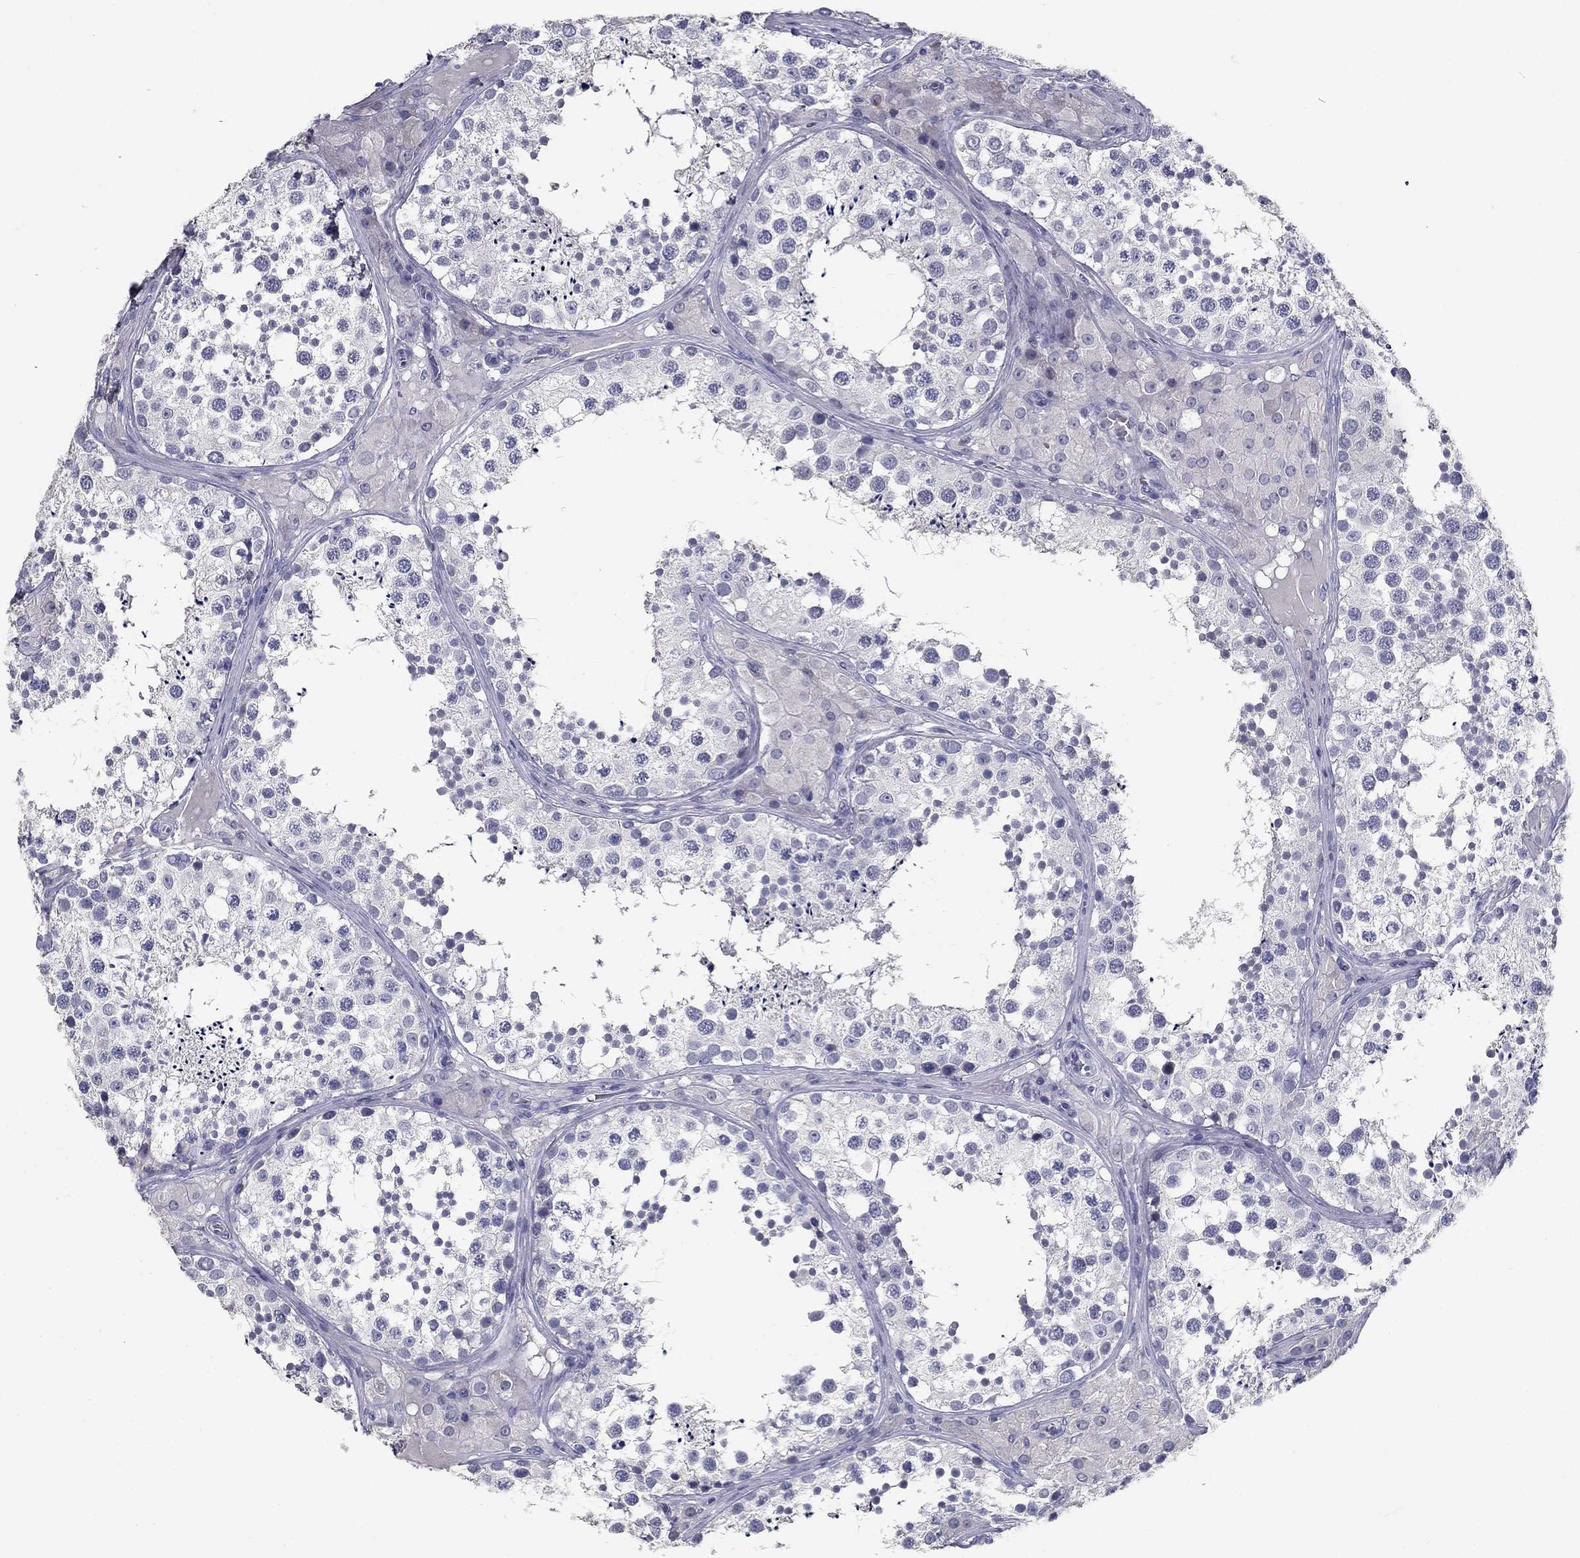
{"staining": {"intensity": "negative", "quantity": "none", "location": "none"}, "tissue": "testis", "cell_type": "Cells in seminiferous ducts", "image_type": "normal", "snomed": [{"axis": "morphology", "description": "Normal tissue, NOS"}, {"axis": "topography", "description": "Testis"}], "caption": "Immunohistochemistry (IHC) photomicrograph of normal testis: testis stained with DAB exhibits no significant protein positivity in cells in seminiferous ducts.", "gene": "POMC", "patient": {"sex": "male", "age": 34}}